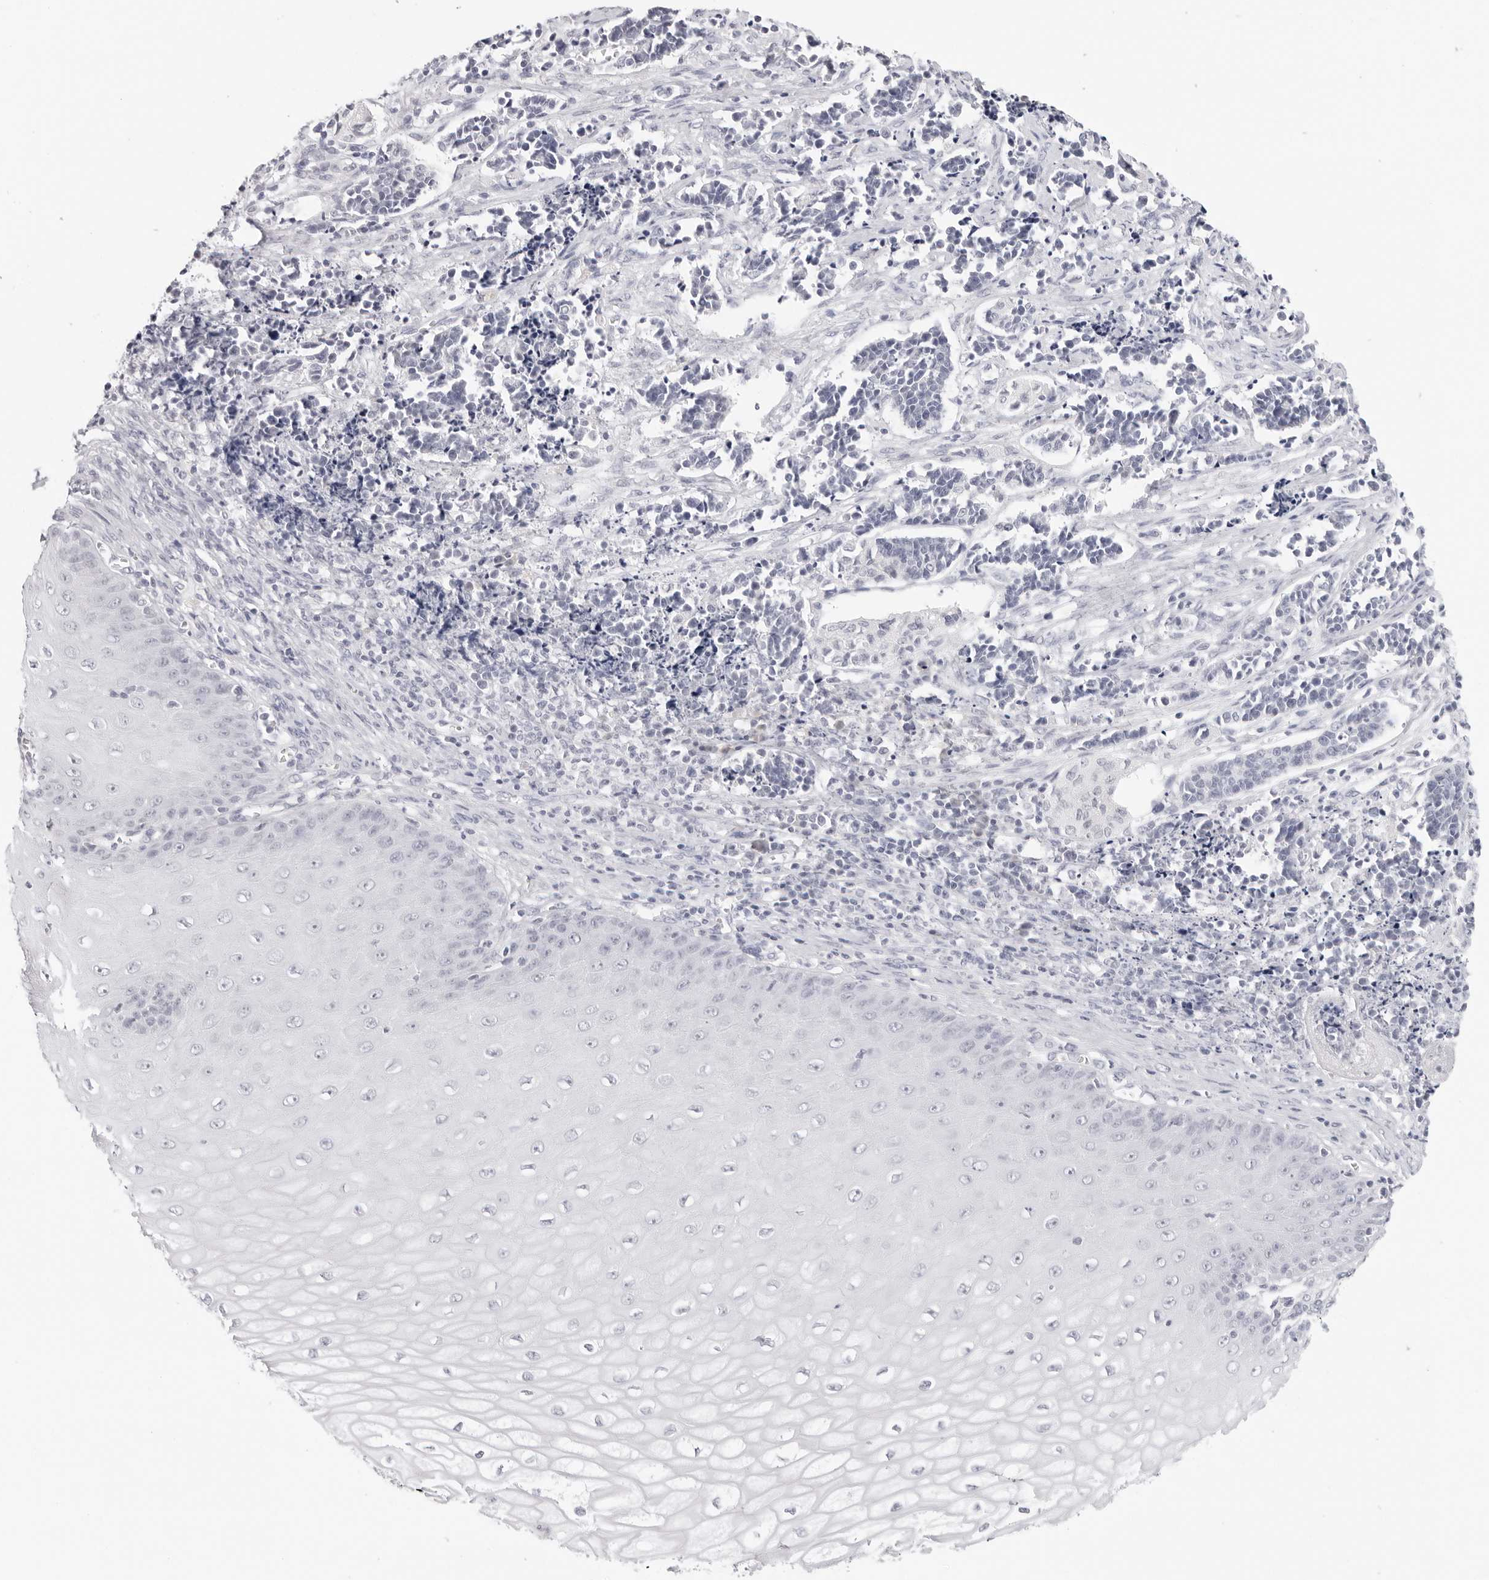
{"staining": {"intensity": "negative", "quantity": "none", "location": "none"}, "tissue": "cervical cancer", "cell_type": "Tumor cells", "image_type": "cancer", "snomed": [{"axis": "morphology", "description": "Normal tissue, NOS"}, {"axis": "morphology", "description": "Squamous cell carcinoma, NOS"}, {"axis": "topography", "description": "Cervix"}], "caption": "Immunohistochemistry of human cervical cancer (squamous cell carcinoma) exhibits no expression in tumor cells. Brightfield microscopy of immunohistochemistry (IHC) stained with DAB (3,3'-diaminobenzidine) (brown) and hematoxylin (blue), captured at high magnification.", "gene": "EDN2", "patient": {"sex": "female", "age": 35}}